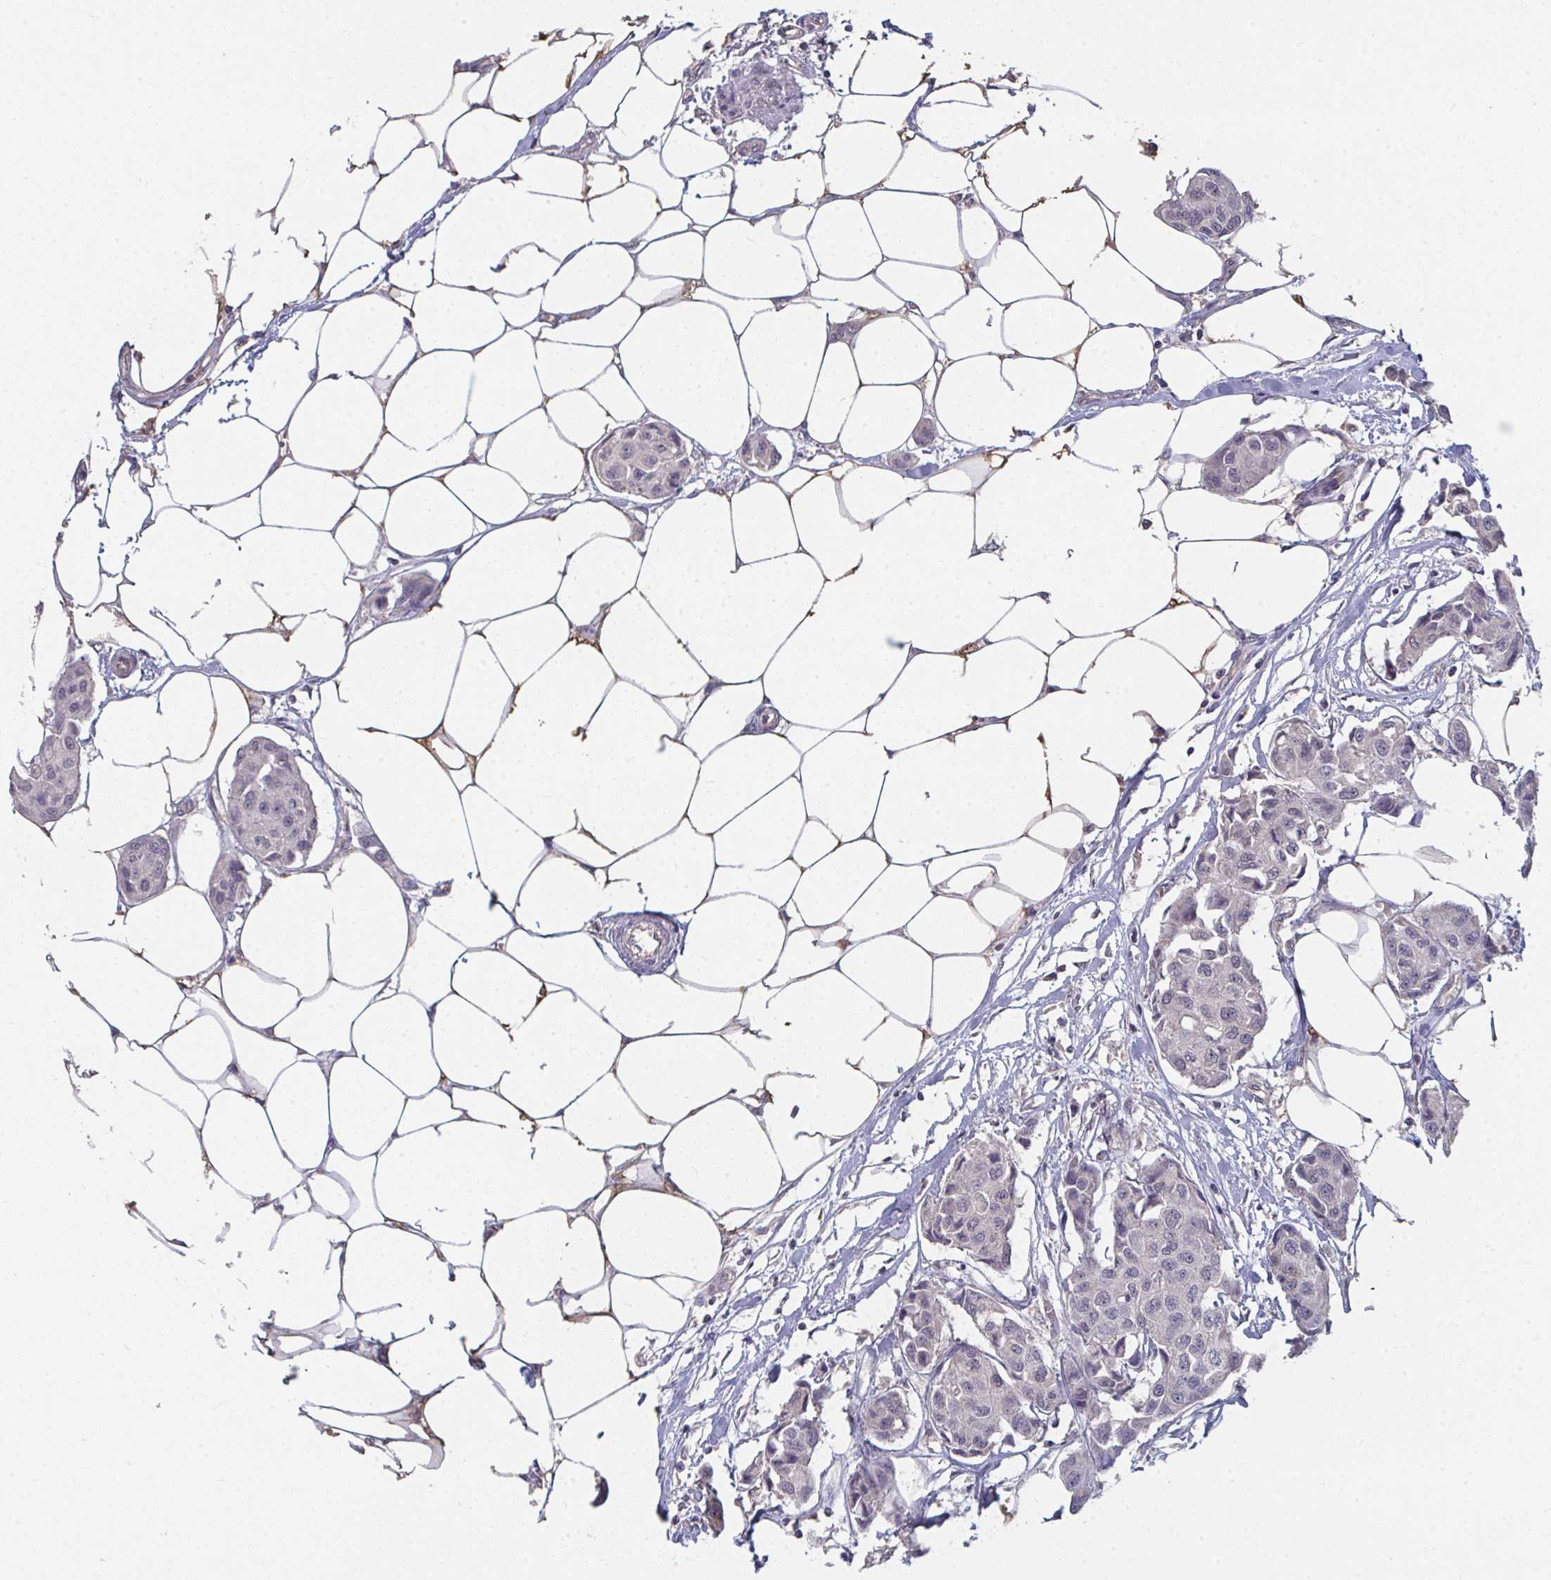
{"staining": {"intensity": "negative", "quantity": "none", "location": "none"}, "tissue": "breast cancer", "cell_type": "Tumor cells", "image_type": "cancer", "snomed": [{"axis": "morphology", "description": "Duct carcinoma"}, {"axis": "topography", "description": "Breast"}, {"axis": "topography", "description": "Lymph node"}], "caption": "Tumor cells show no significant protein expression in breast invasive ductal carcinoma. (DAB immunohistochemistry (IHC) visualized using brightfield microscopy, high magnification).", "gene": "LIX1", "patient": {"sex": "female", "age": 80}}